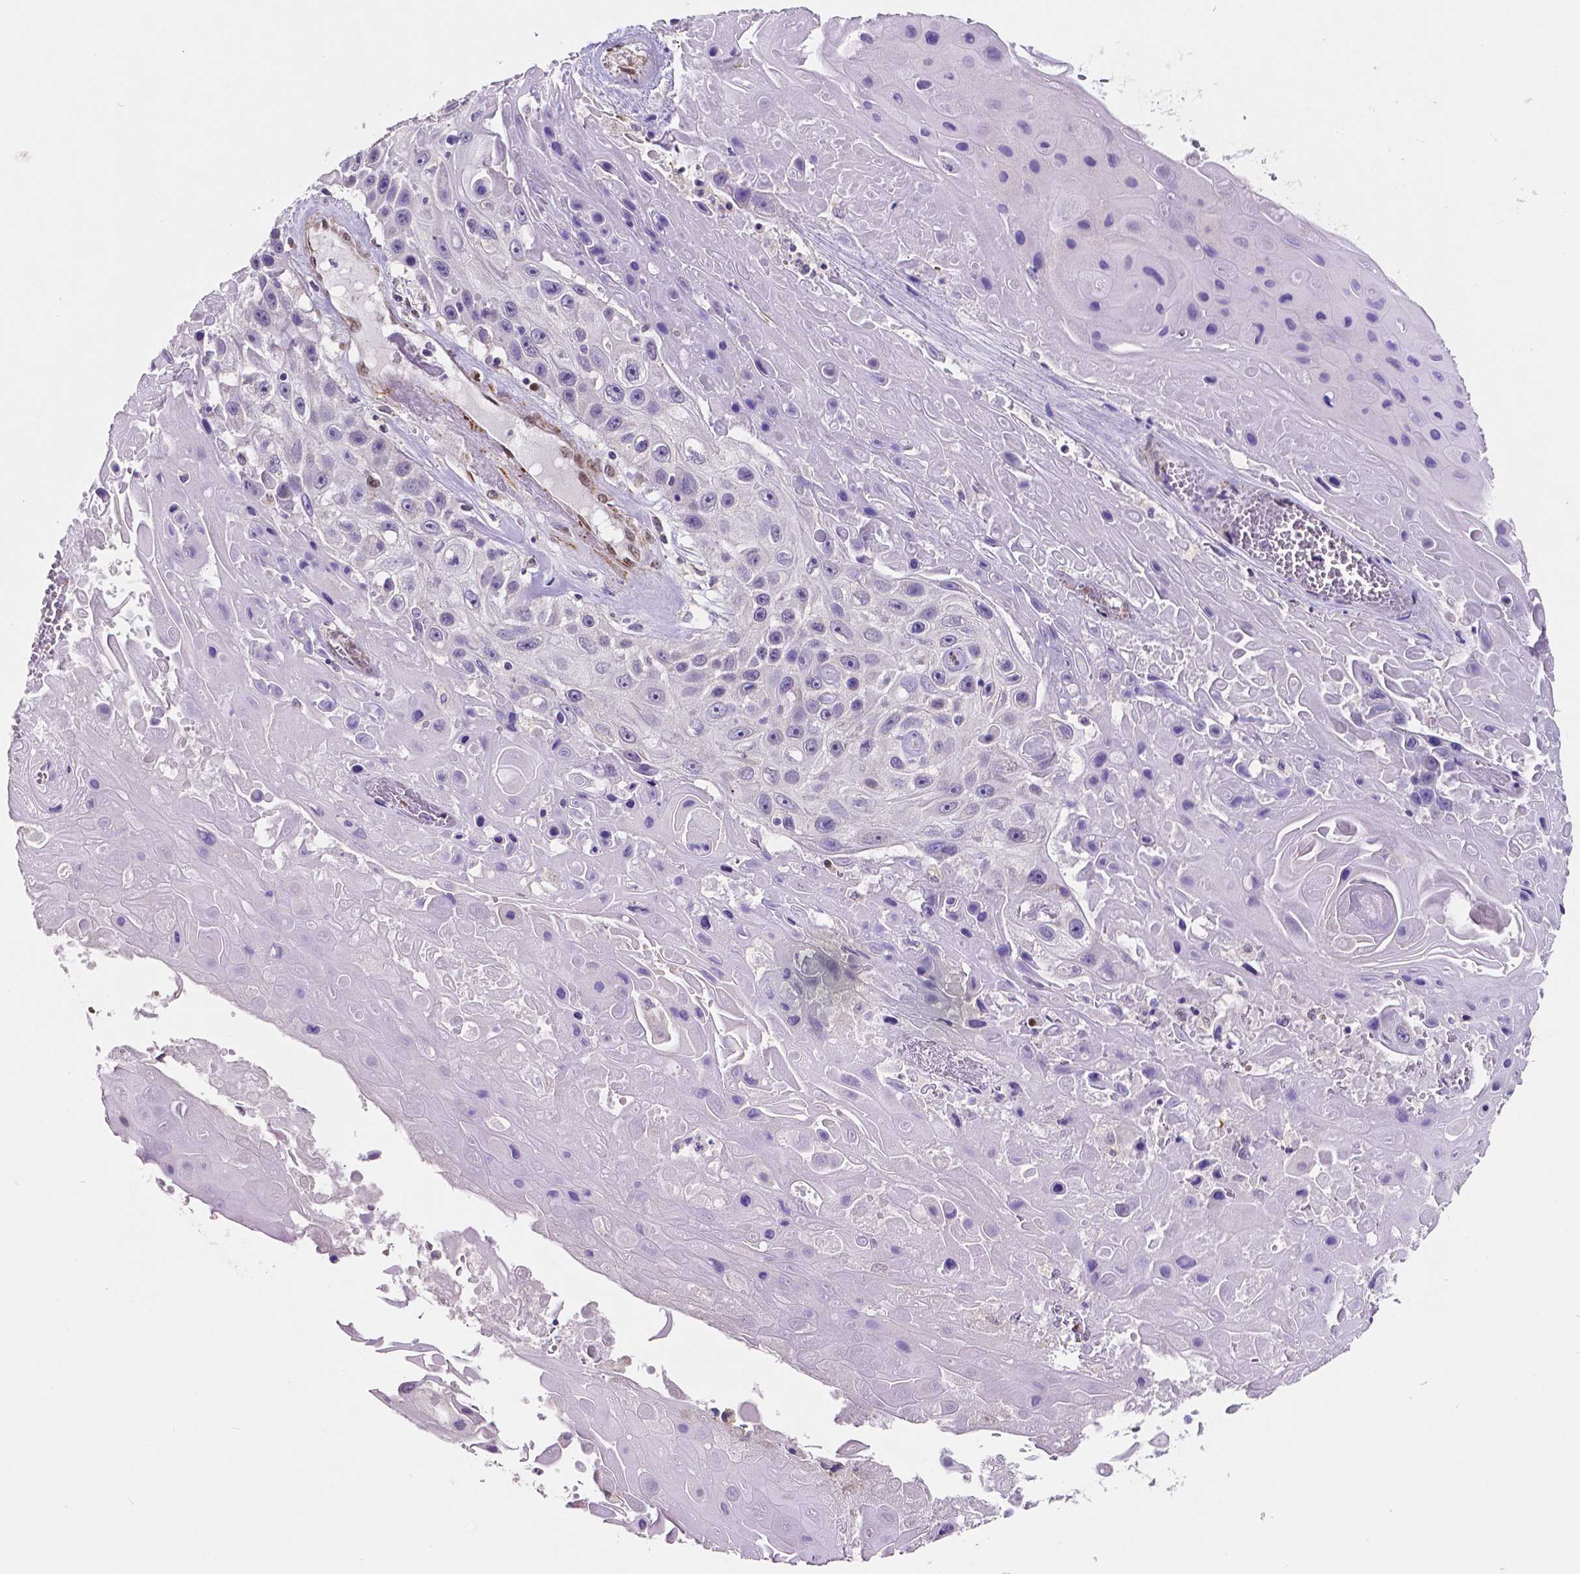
{"staining": {"intensity": "negative", "quantity": "none", "location": "none"}, "tissue": "skin cancer", "cell_type": "Tumor cells", "image_type": "cancer", "snomed": [{"axis": "morphology", "description": "Squamous cell carcinoma, NOS"}, {"axis": "topography", "description": "Skin"}], "caption": "Tumor cells show no significant positivity in skin cancer.", "gene": "MEF2C", "patient": {"sex": "male", "age": 82}}